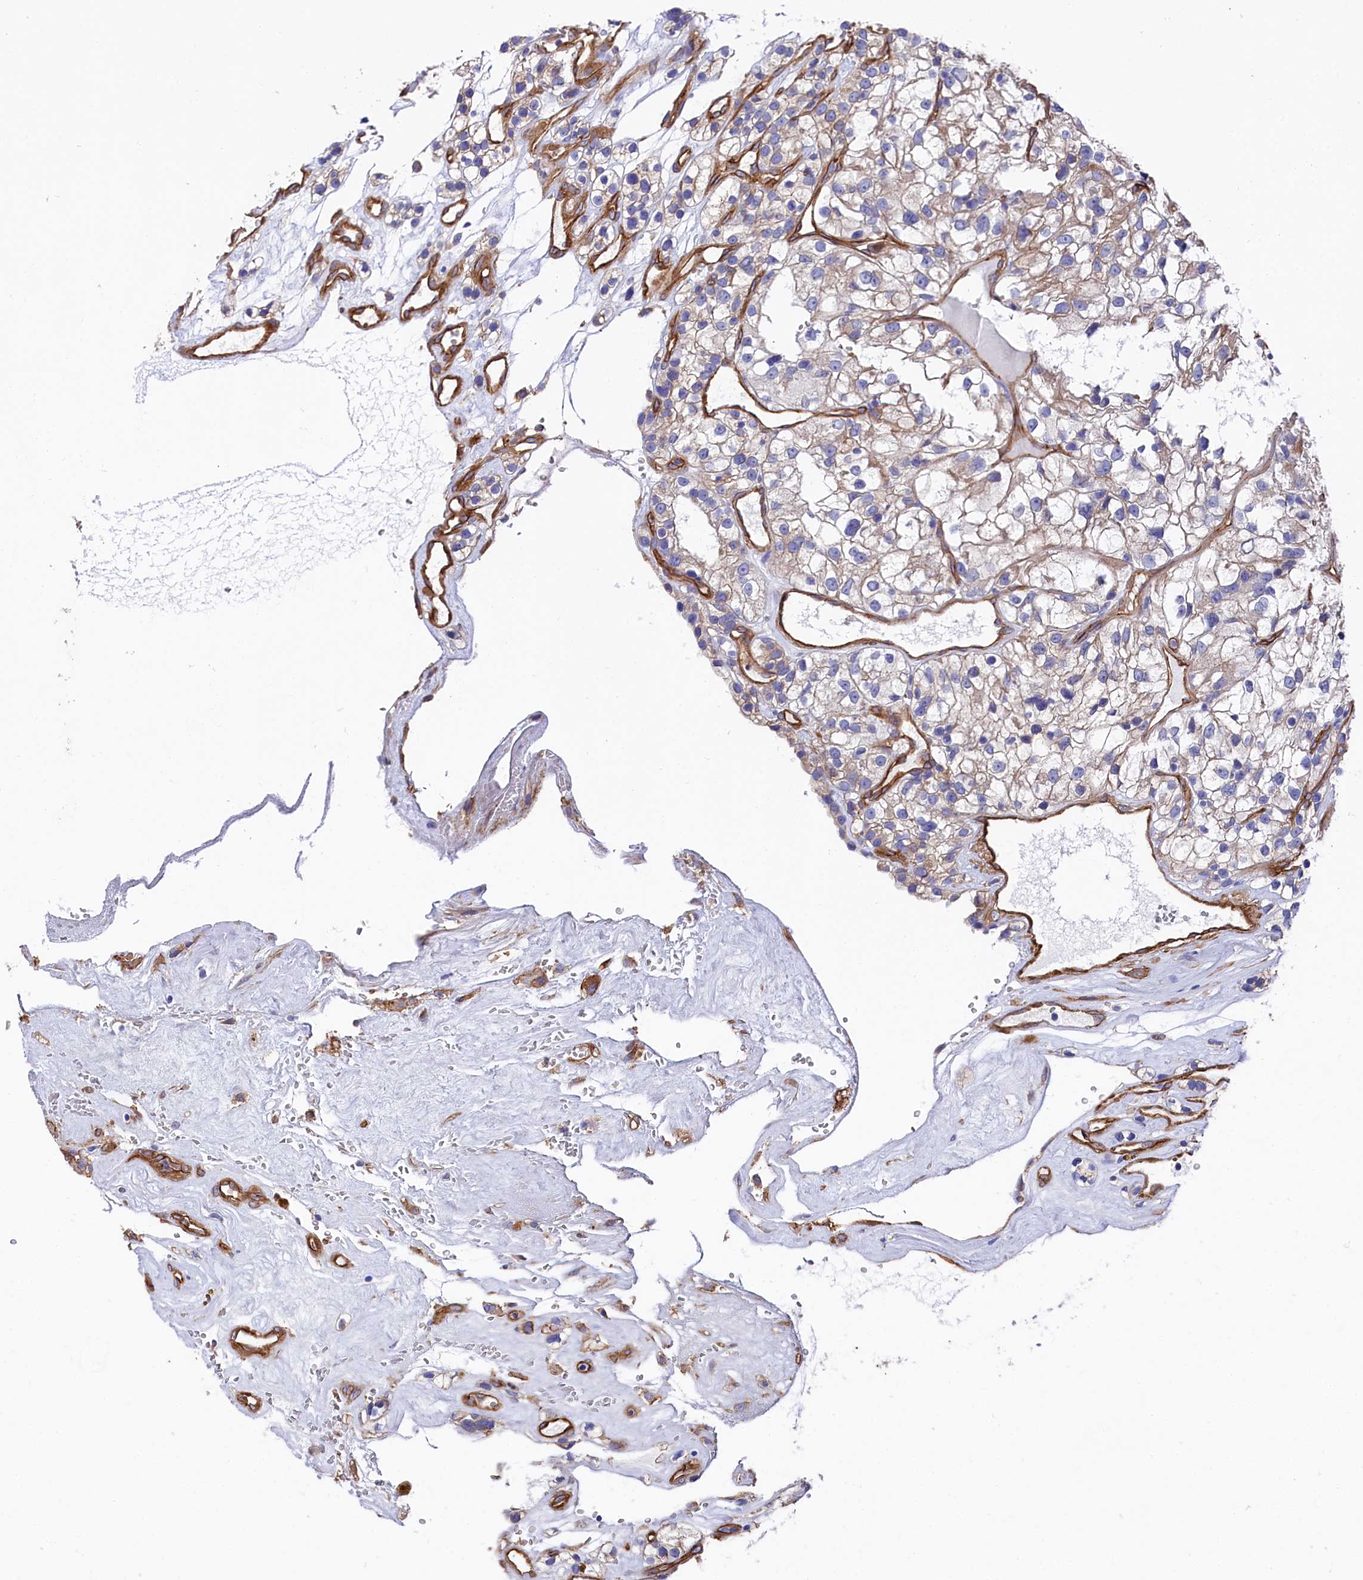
{"staining": {"intensity": "moderate", "quantity": "<25%", "location": "cytoplasmic/membranous"}, "tissue": "renal cancer", "cell_type": "Tumor cells", "image_type": "cancer", "snomed": [{"axis": "morphology", "description": "Adenocarcinoma, NOS"}, {"axis": "topography", "description": "Kidney"}], "caption": "High-power microscopy captured an immunohistochemistry photomicrograph of renal adenocarcinoma, revealing moderate cytoplasmic/membranous expression in approximately <25% of tumor cells. (Stains: DAB (3,3'-diaminobenzidine) in brown, nuclei in blue, Microscopy: brightfield microscopy at high magnification).", "gene": "TNKS1BP1", "patient": {"sex": "female", "age": 57}}